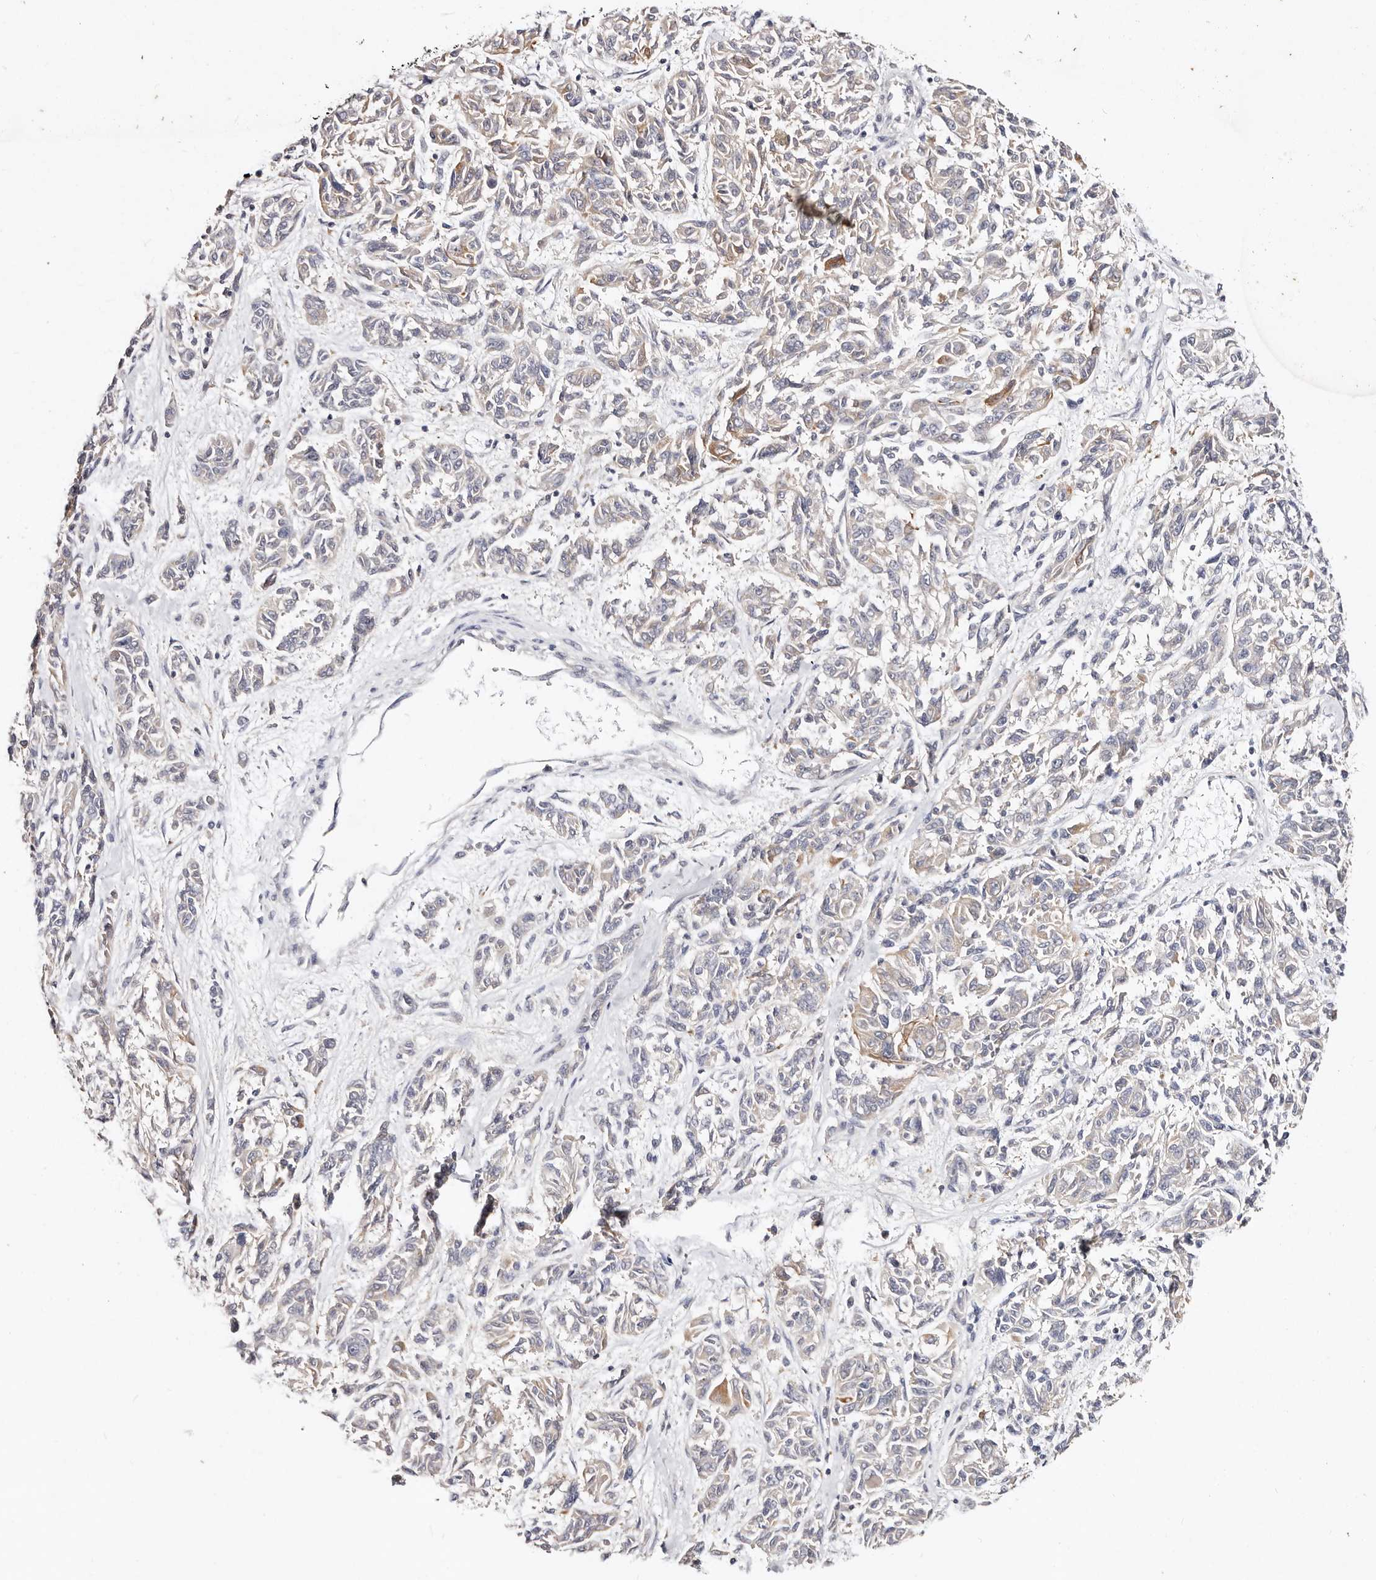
{"staining": {"intensity": "negative", "quantity": "none", "location": "none"}, "tissue": "melanoma", "cell_type": "Tumor cells", "image_type": "cancer", "snomed": [{"axis": "morphology", "description": "Malignant melanoma, NOS"}, {"axis": "topography", "description": "Skin"}], "caption": "Melanoma was stained to show a protein in brown. There is no significant staining in tumor cells.", "gene": "VIPAS39", "patient": {"sex": "male", "age": 53}}